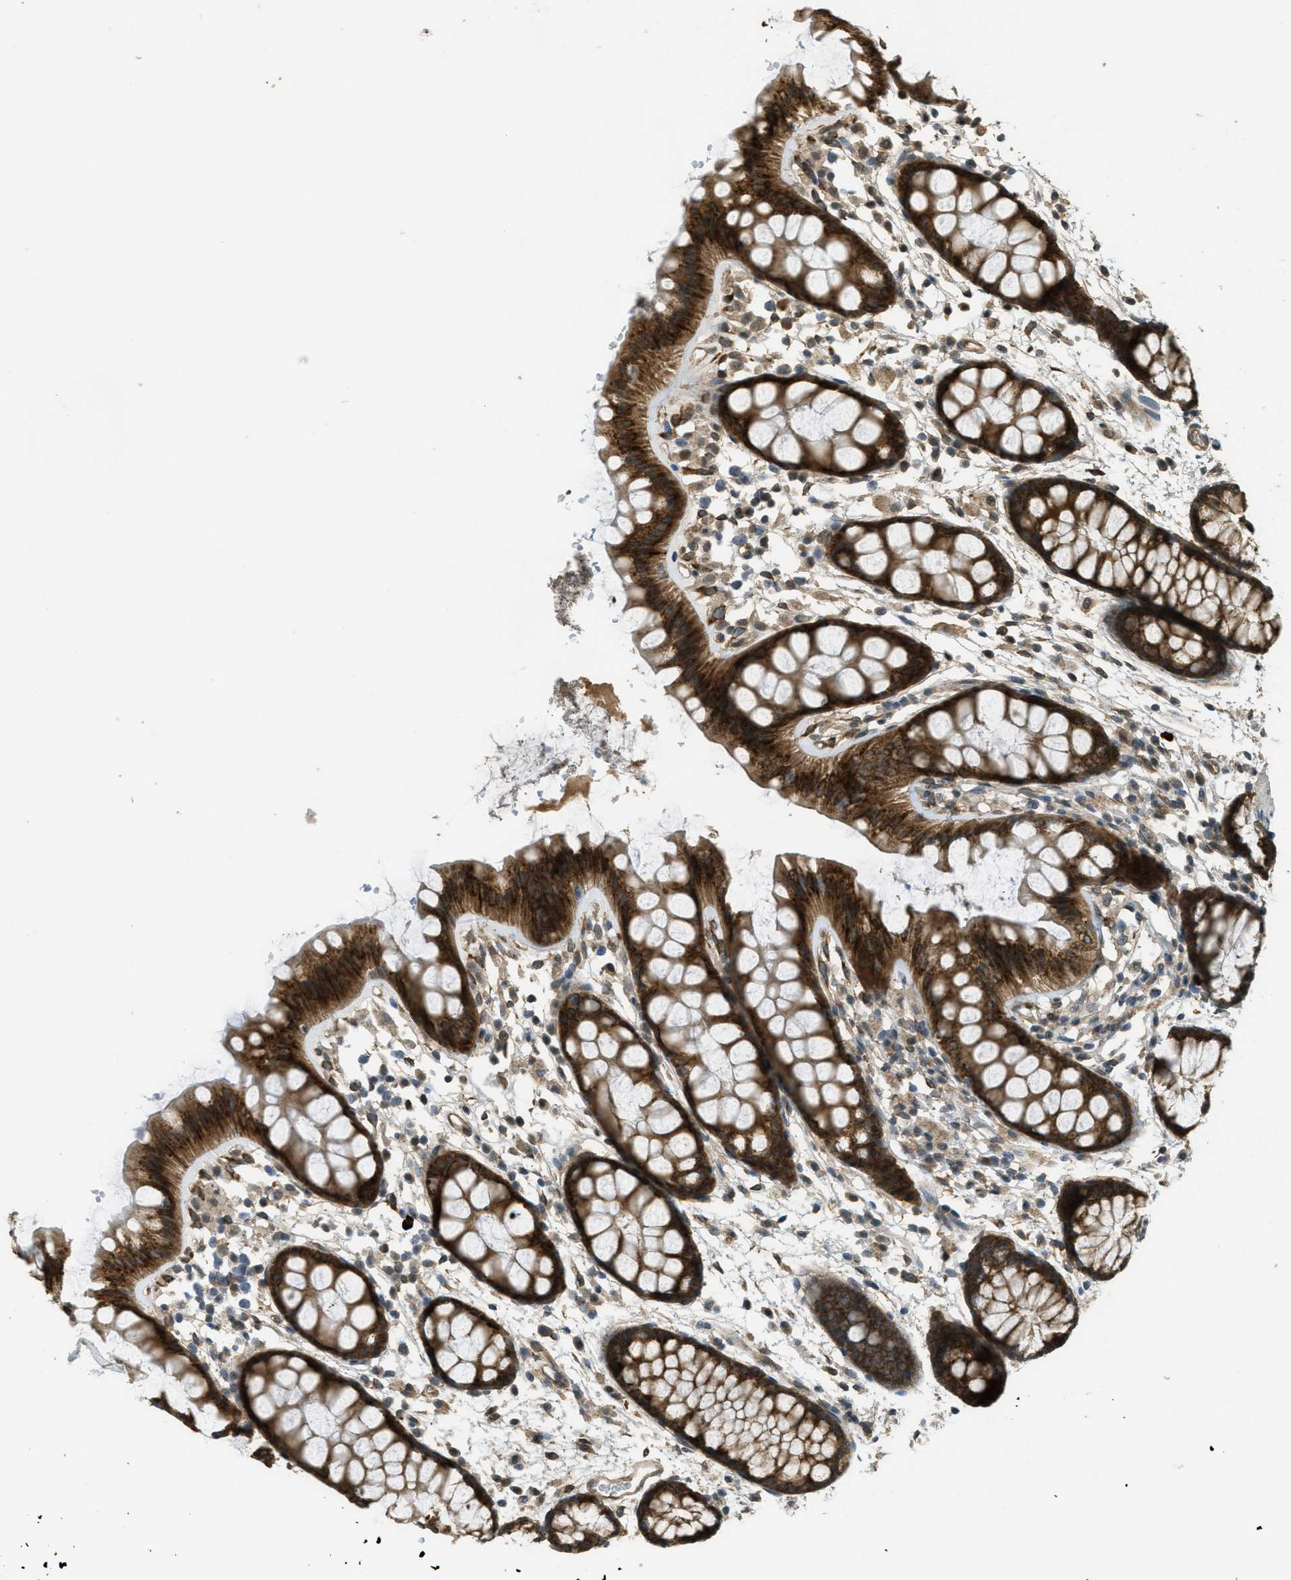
{"staining": {"intensity": "strong", "quantity": ">75%", "location": "cytoplasmic/membranous"}, "tissue": "rectum", "cell_type": "Glandular cells", "image_type": "normal", "snomed": [{"axis": "morphology", "description": "Normal tissue, NOS"}, {"axis": "topography", "description": "Rectum"}], "caption": "Immunohistochemical staining of benign rectum exhibits >75% levels of strong cytoplasmic/membranous protein staining in about >75% of glandular cells.", "gene": "IGF2BP2", "patient": {"sex": "female", "age": 66}}